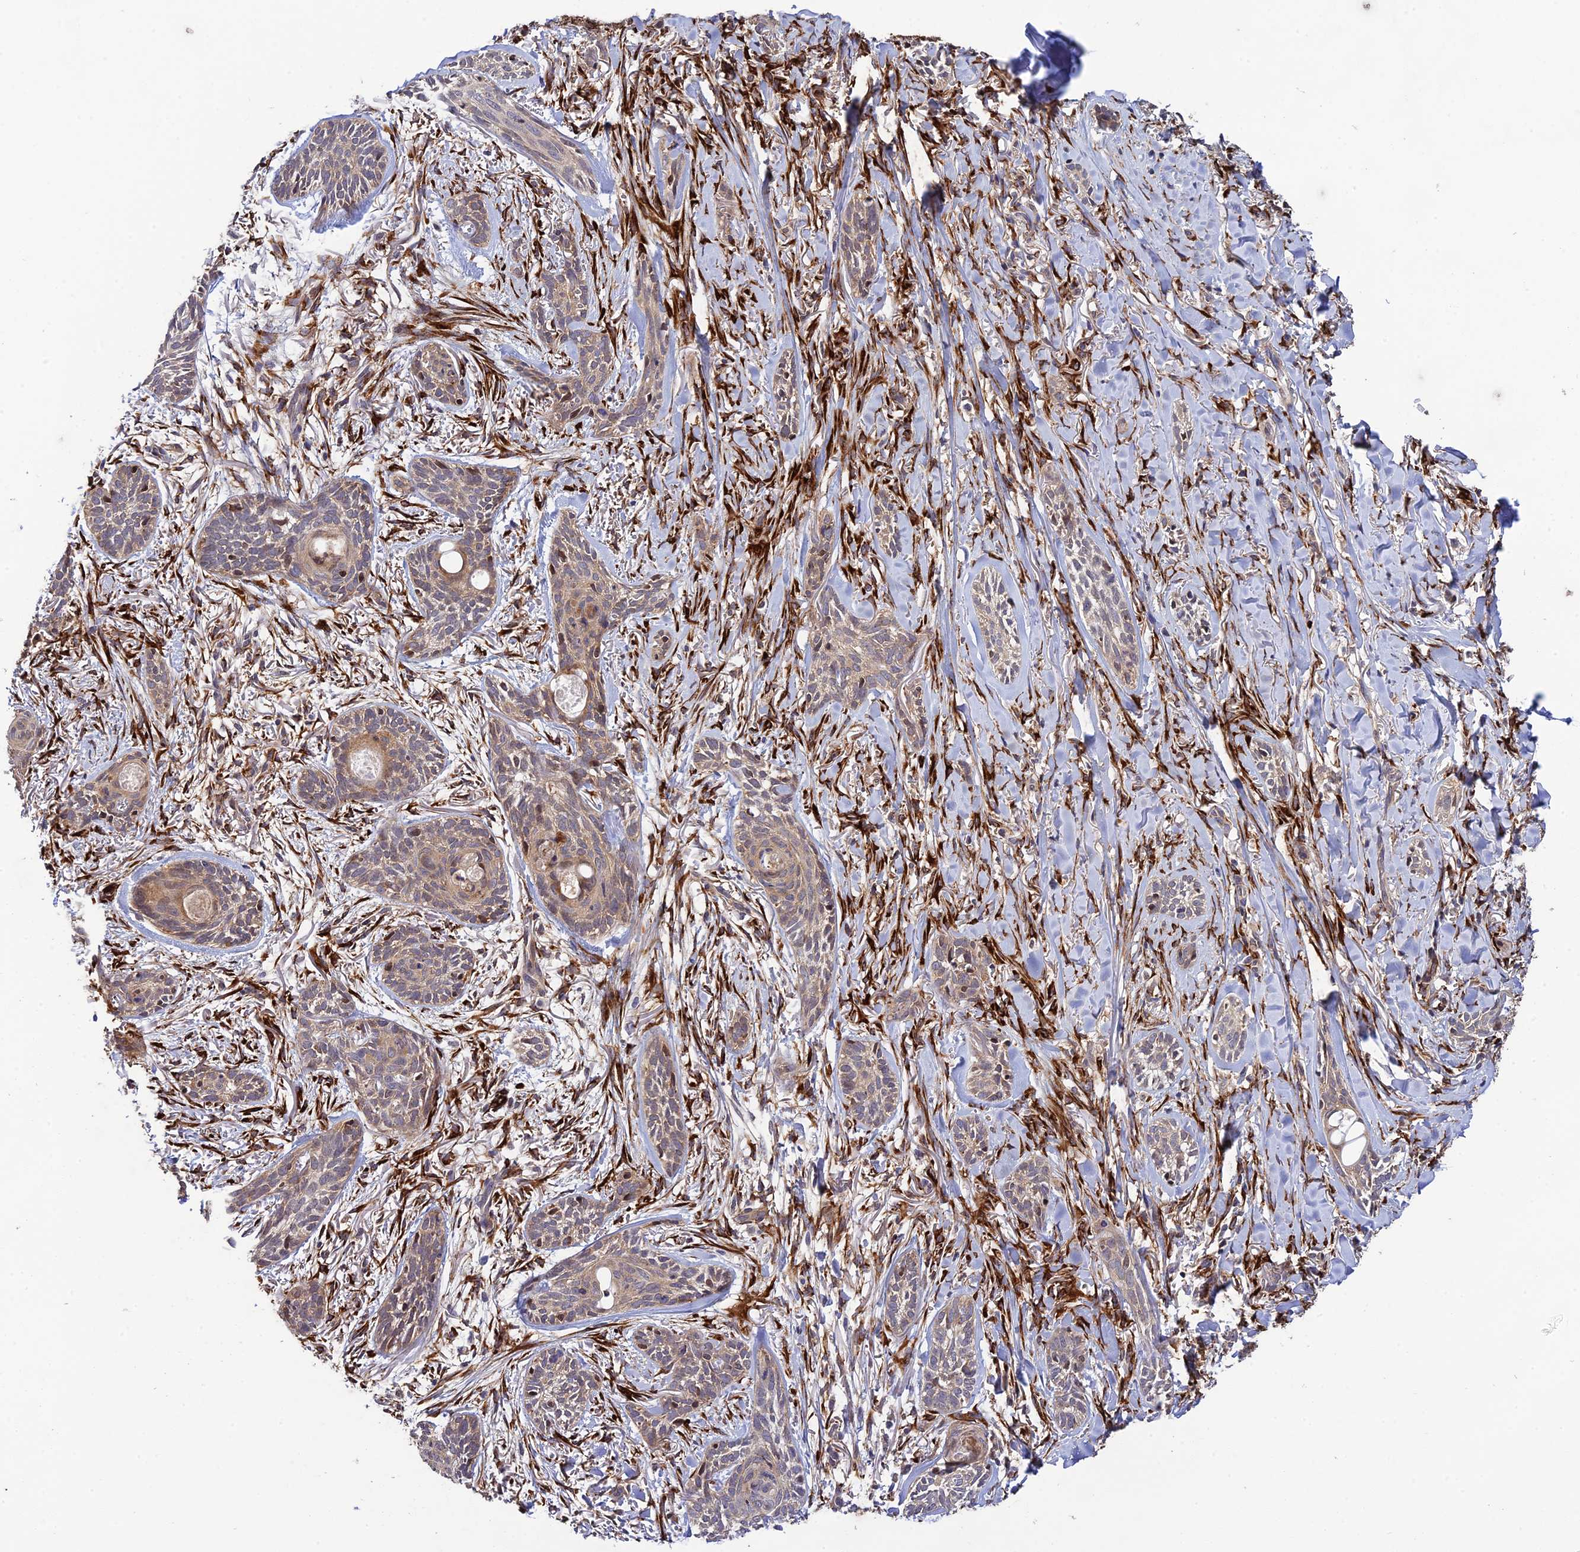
{"staining": {"intensity": "weak", "quantity": "25%-75%", "location": "cytoplasmic/membranous"}, "tissue": "skin cancer", "cell_type": "Tumor cells", "image_type": "cancer", "snomed": [{"axis": "morphology", "description": "Basal cell carcinoma"}, {"axis": "topography", "description": "Skin"}], "caption": "Immunohistochemical staining of basal cell carcinoma (skin) displays weak cytoplasmic/membranous protein expression in approximately 25%-75% of tumor cells. The staining was performed using DAB (3,3'-diaminobenzidine), with brown indicating positive protein expression. Nuclei are stained blue with hematoxylin.", "gene": "P3H3", "patient": {"sex": "female", "age": 59}}